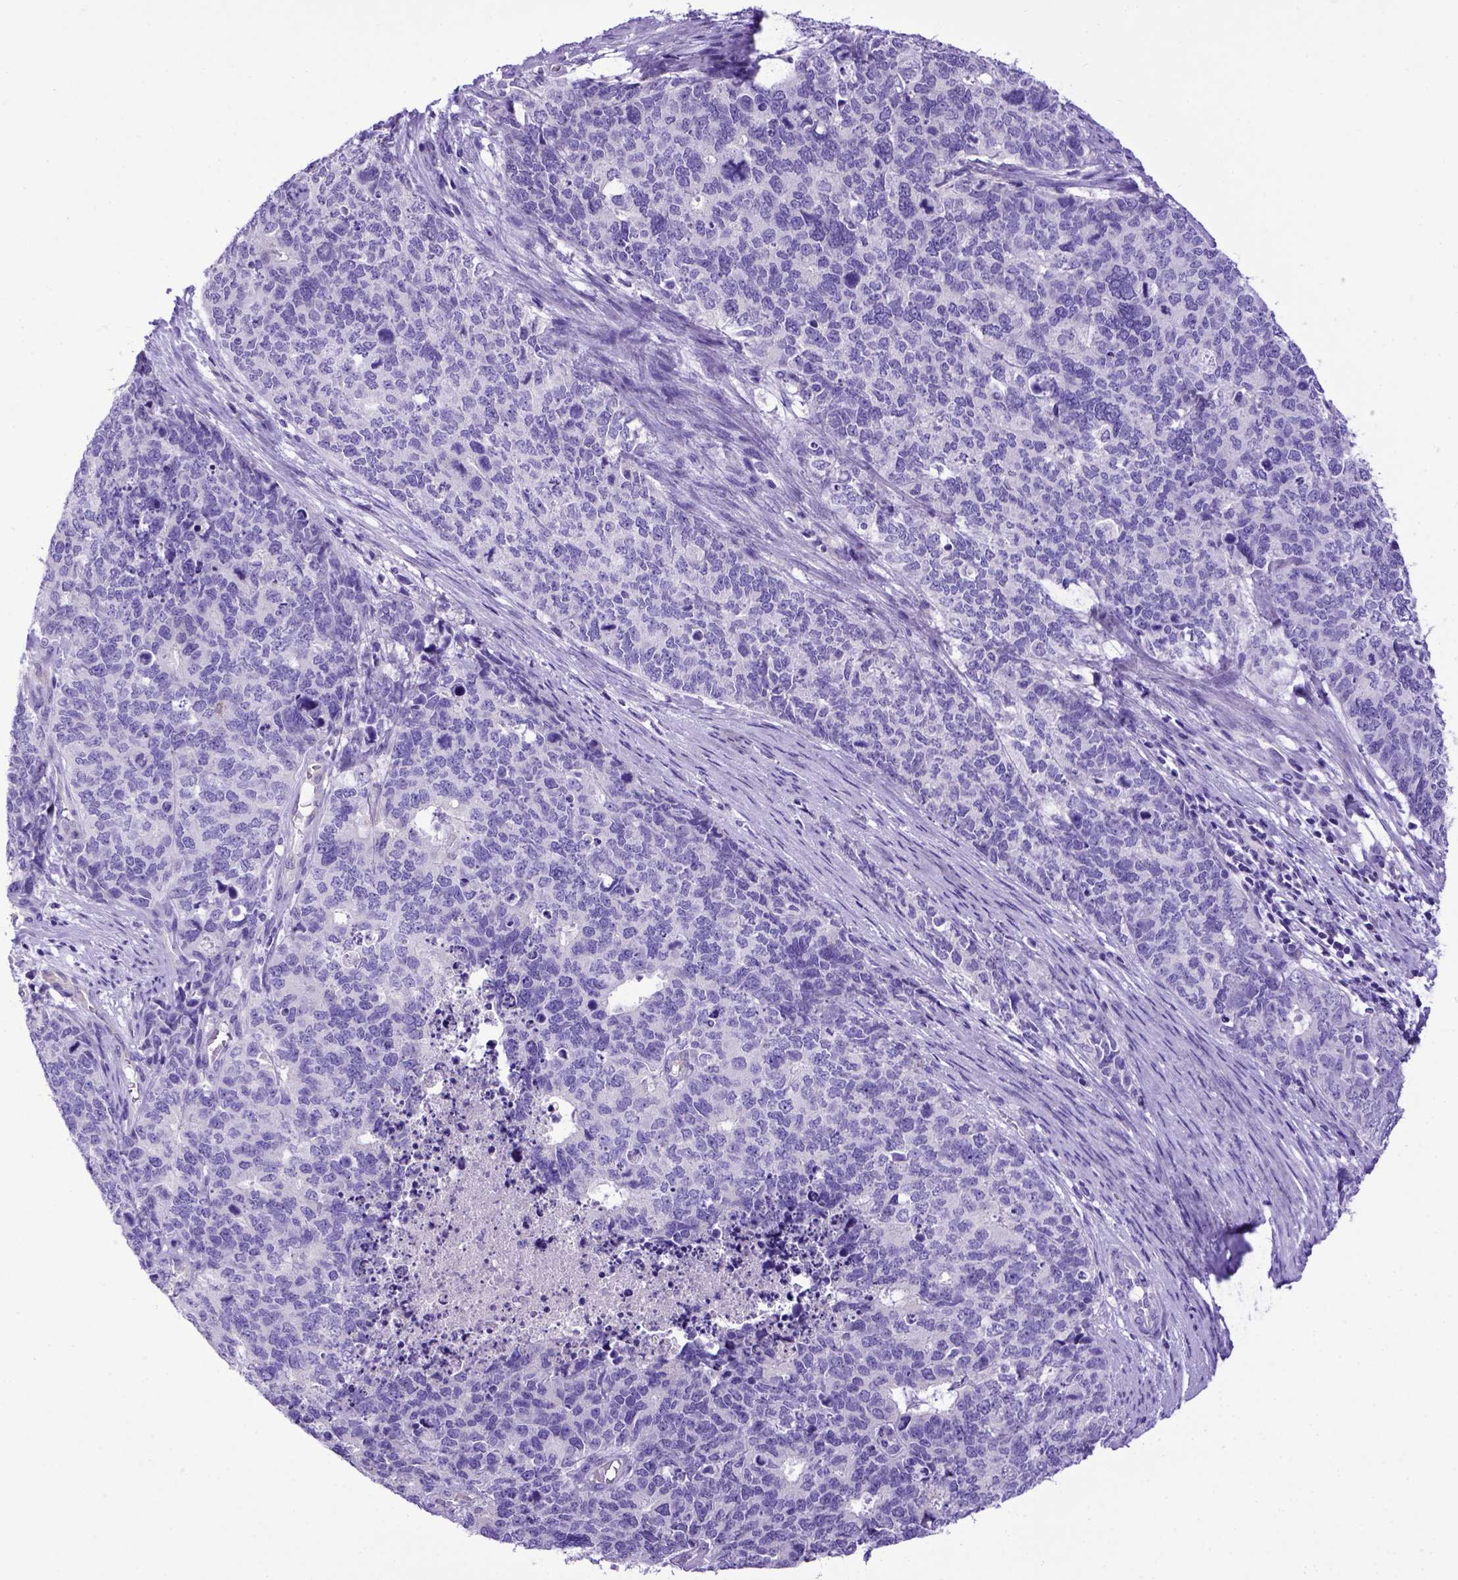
{"staining": {"intensity": "negative", "quantity": "none", "location": "none"}, "tissue": "cervical cancer", "cell_type": "Tumor cells", "image_type": "cancer", "snomed": [{"axis": "morphology", "description": "Squamous cell carcinoma, NOS"}, {"axis": "topography", "description": "Cervix"}], "caption": "Cervical cancer (squamous cell carcinoma) was stained to show a protein in brown. There is no significant expression in tumor cells.", "gene": "PTGES", "patient": {"sex": "female", "age": 63}}